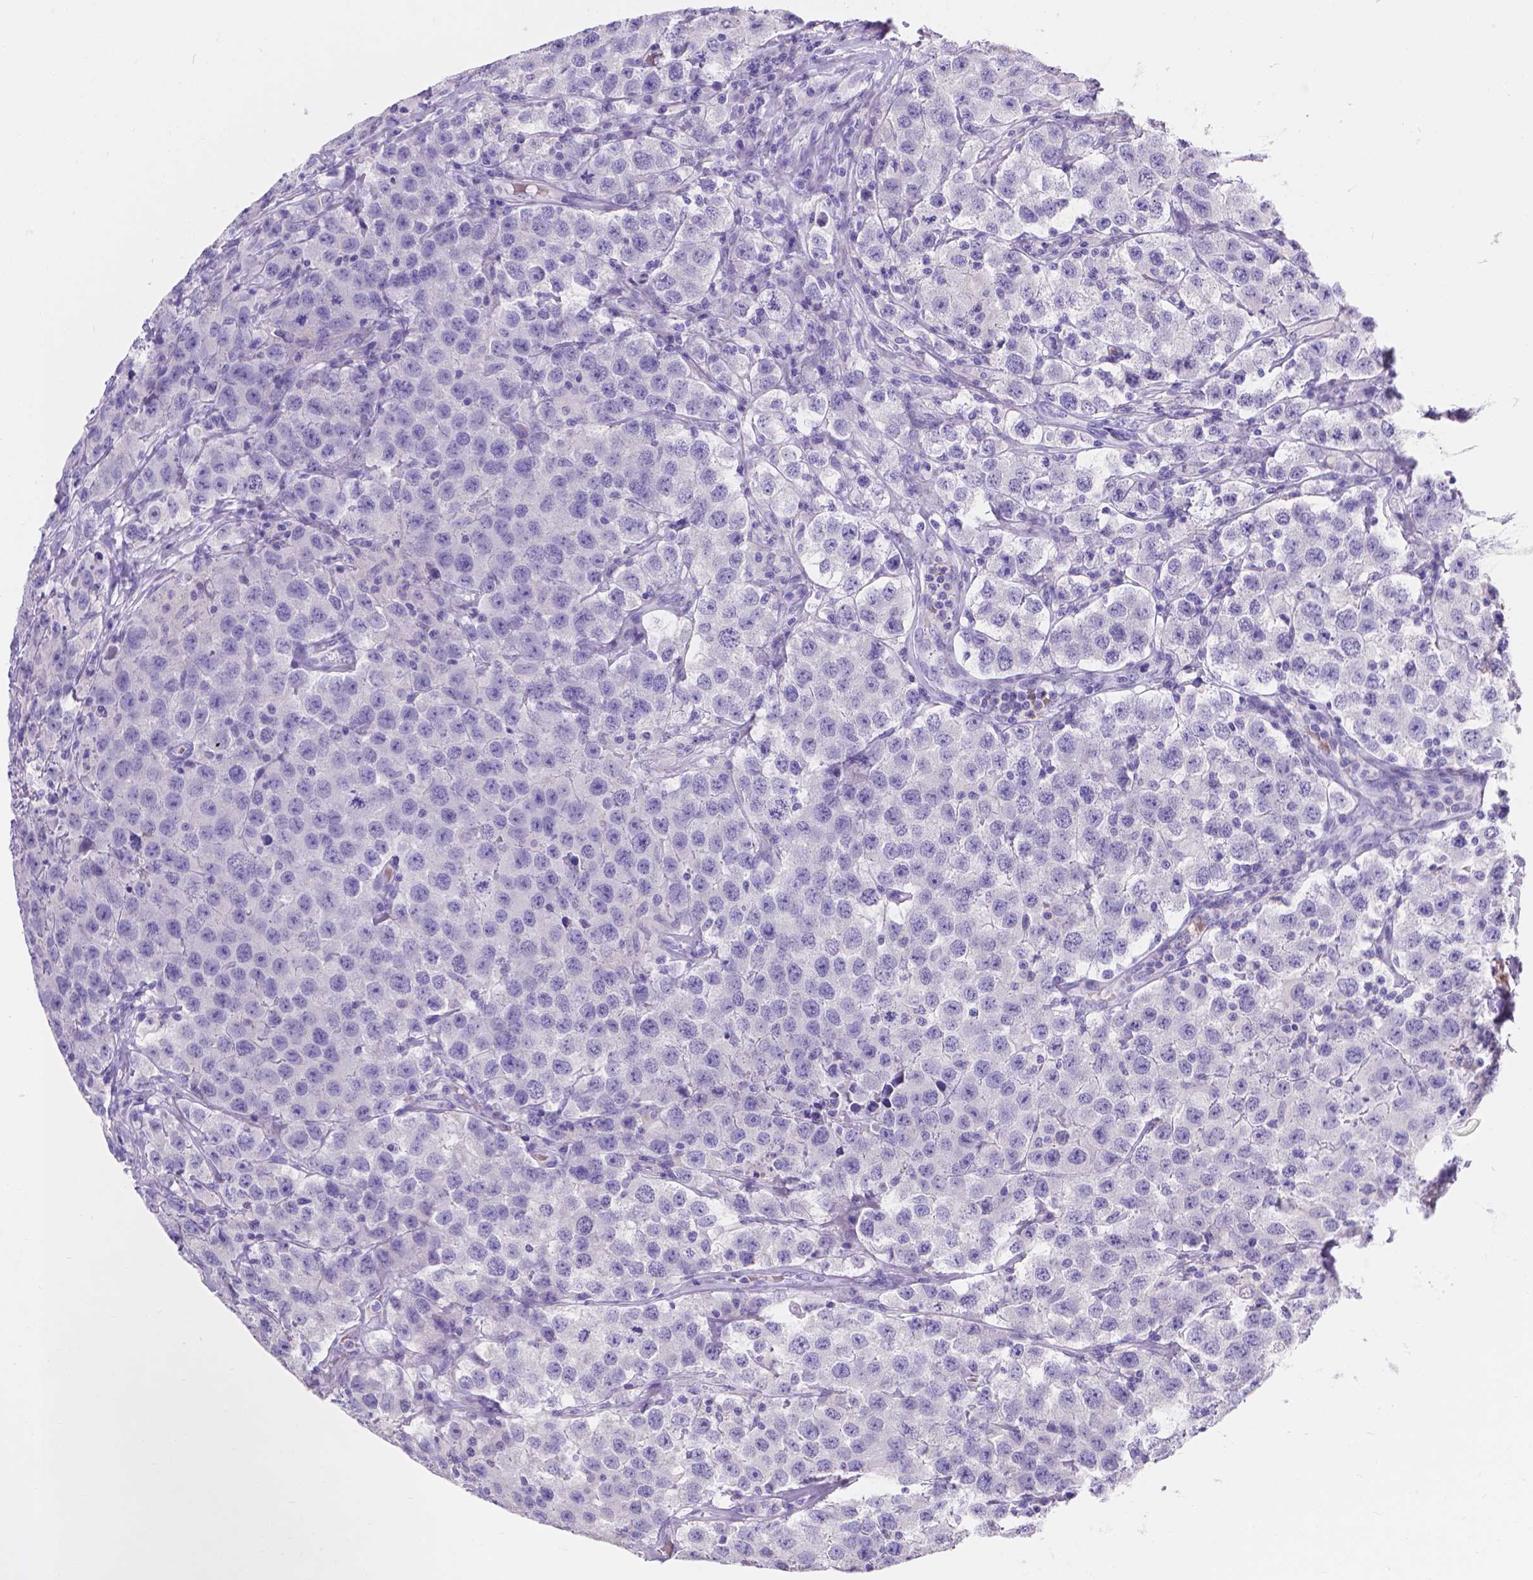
{"staining": {"intensity": "negative", "quantity": "none", "location": "none"}, "tissue": "testis cancer", "cell_type": "Tumor cells", "image_type": "cancer", "snomed": [{"axis": "morphology", "description": "Seminoma, NOS"}, {"axis": "topography", "description": "Testis"}], "caption": "High power microscopy micrograph of an immunohistochemistry (IHC) histopathology image of testis seminoma, revealing no significant positivity in tumor cells. Nuclei are stained in blue.", "gene": "GNRHR", "patient": {"sex": "male", "age": 52}}